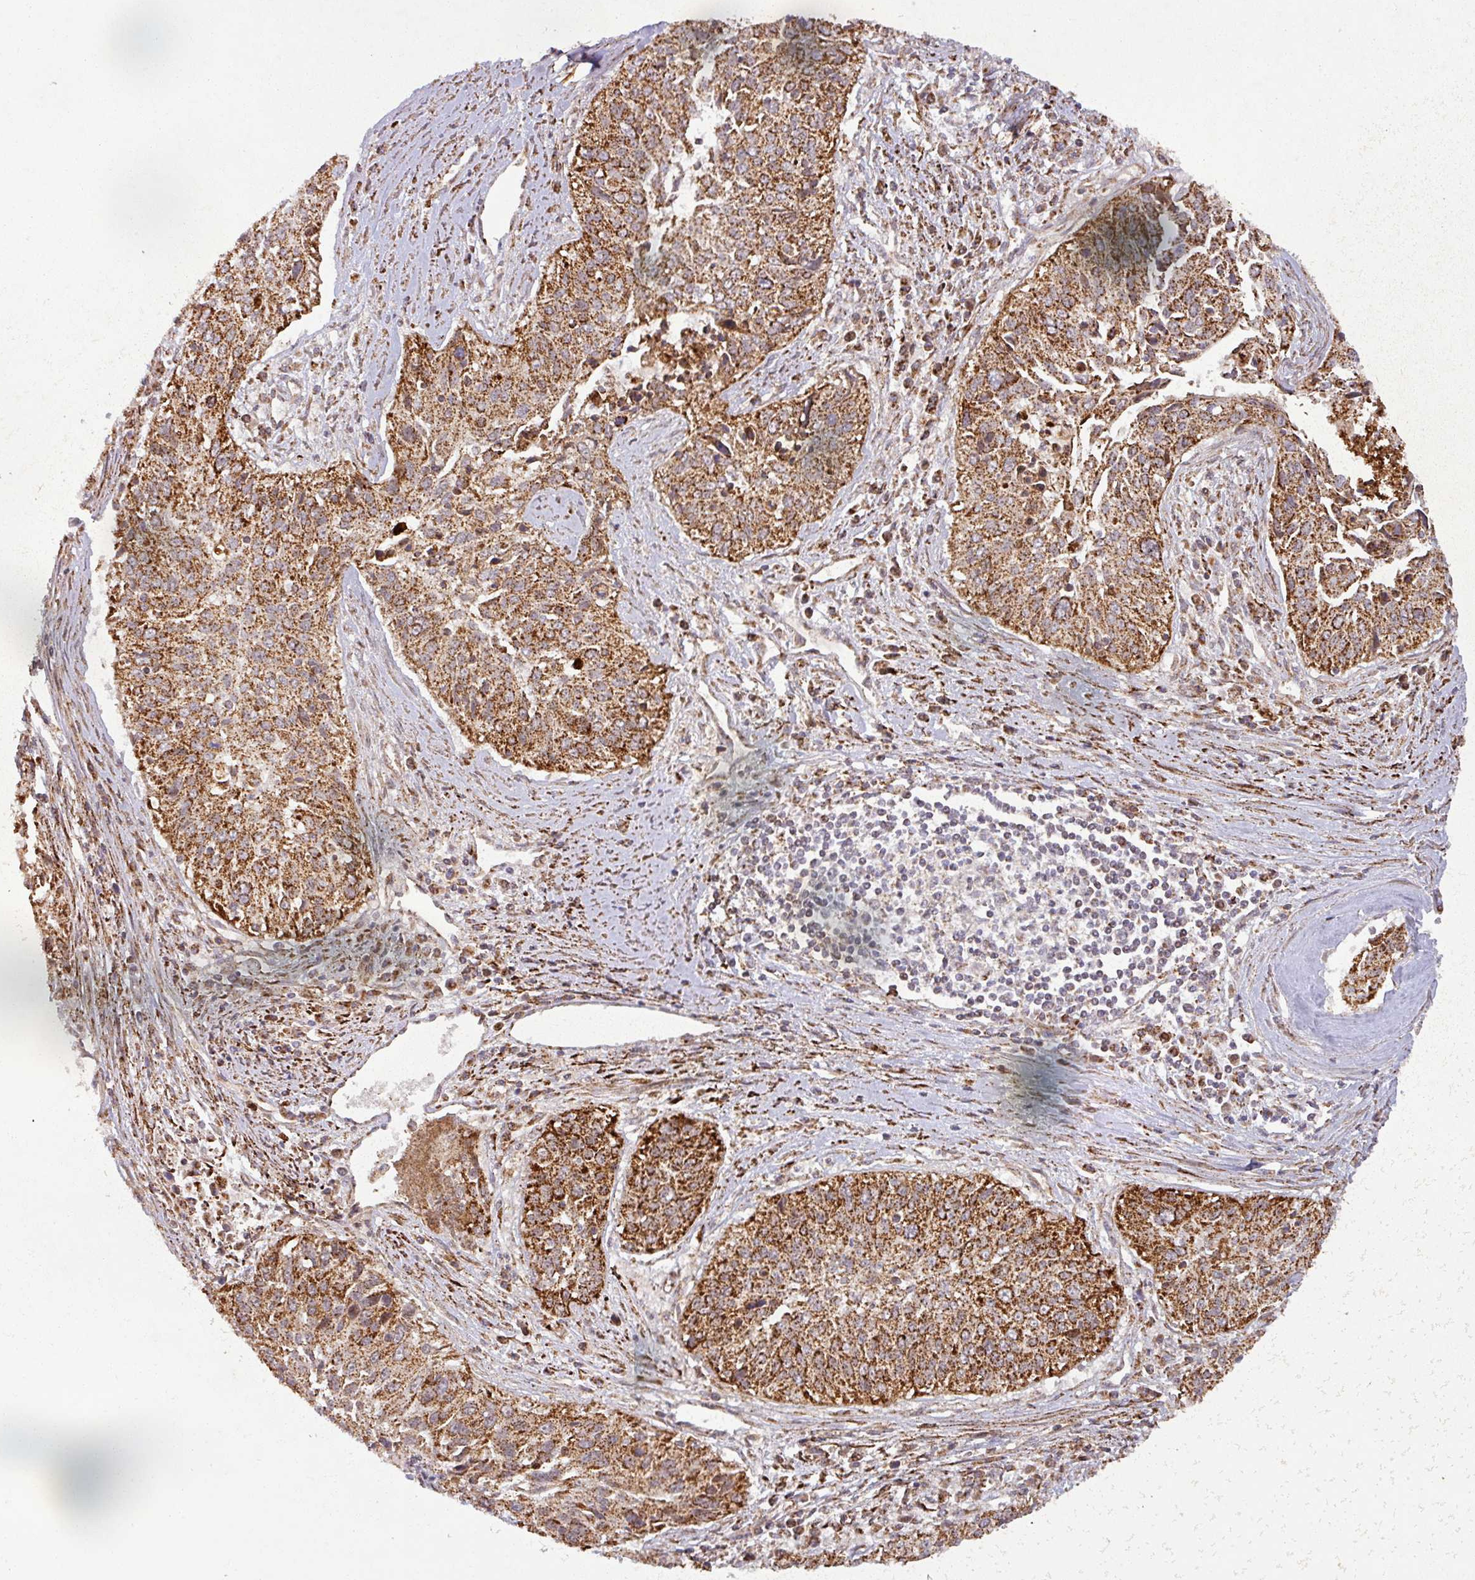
{"staining": {"intensity": "strong", "quantity": ">75%", "location": "cytoplasmic/membranous"}, "tissue": "cervical cancer", "cell_type": "Tumor cells", "image_type": "cancer", "snomed": [{"axis": "morphology", "description": "Squamous cell carcinoma, NOS"}, {"axis": "topography", "description": "Cervix"}], "caption": "Immunohistochemistry histopathology image of human cervical cancer stained for a protein (brown), which reveals high levels of strong cytoplasmic/membranous positivity in about >75% of tumor cells.", "gene": "GPD2", "patient": {"sex": "female", "age": 55}}